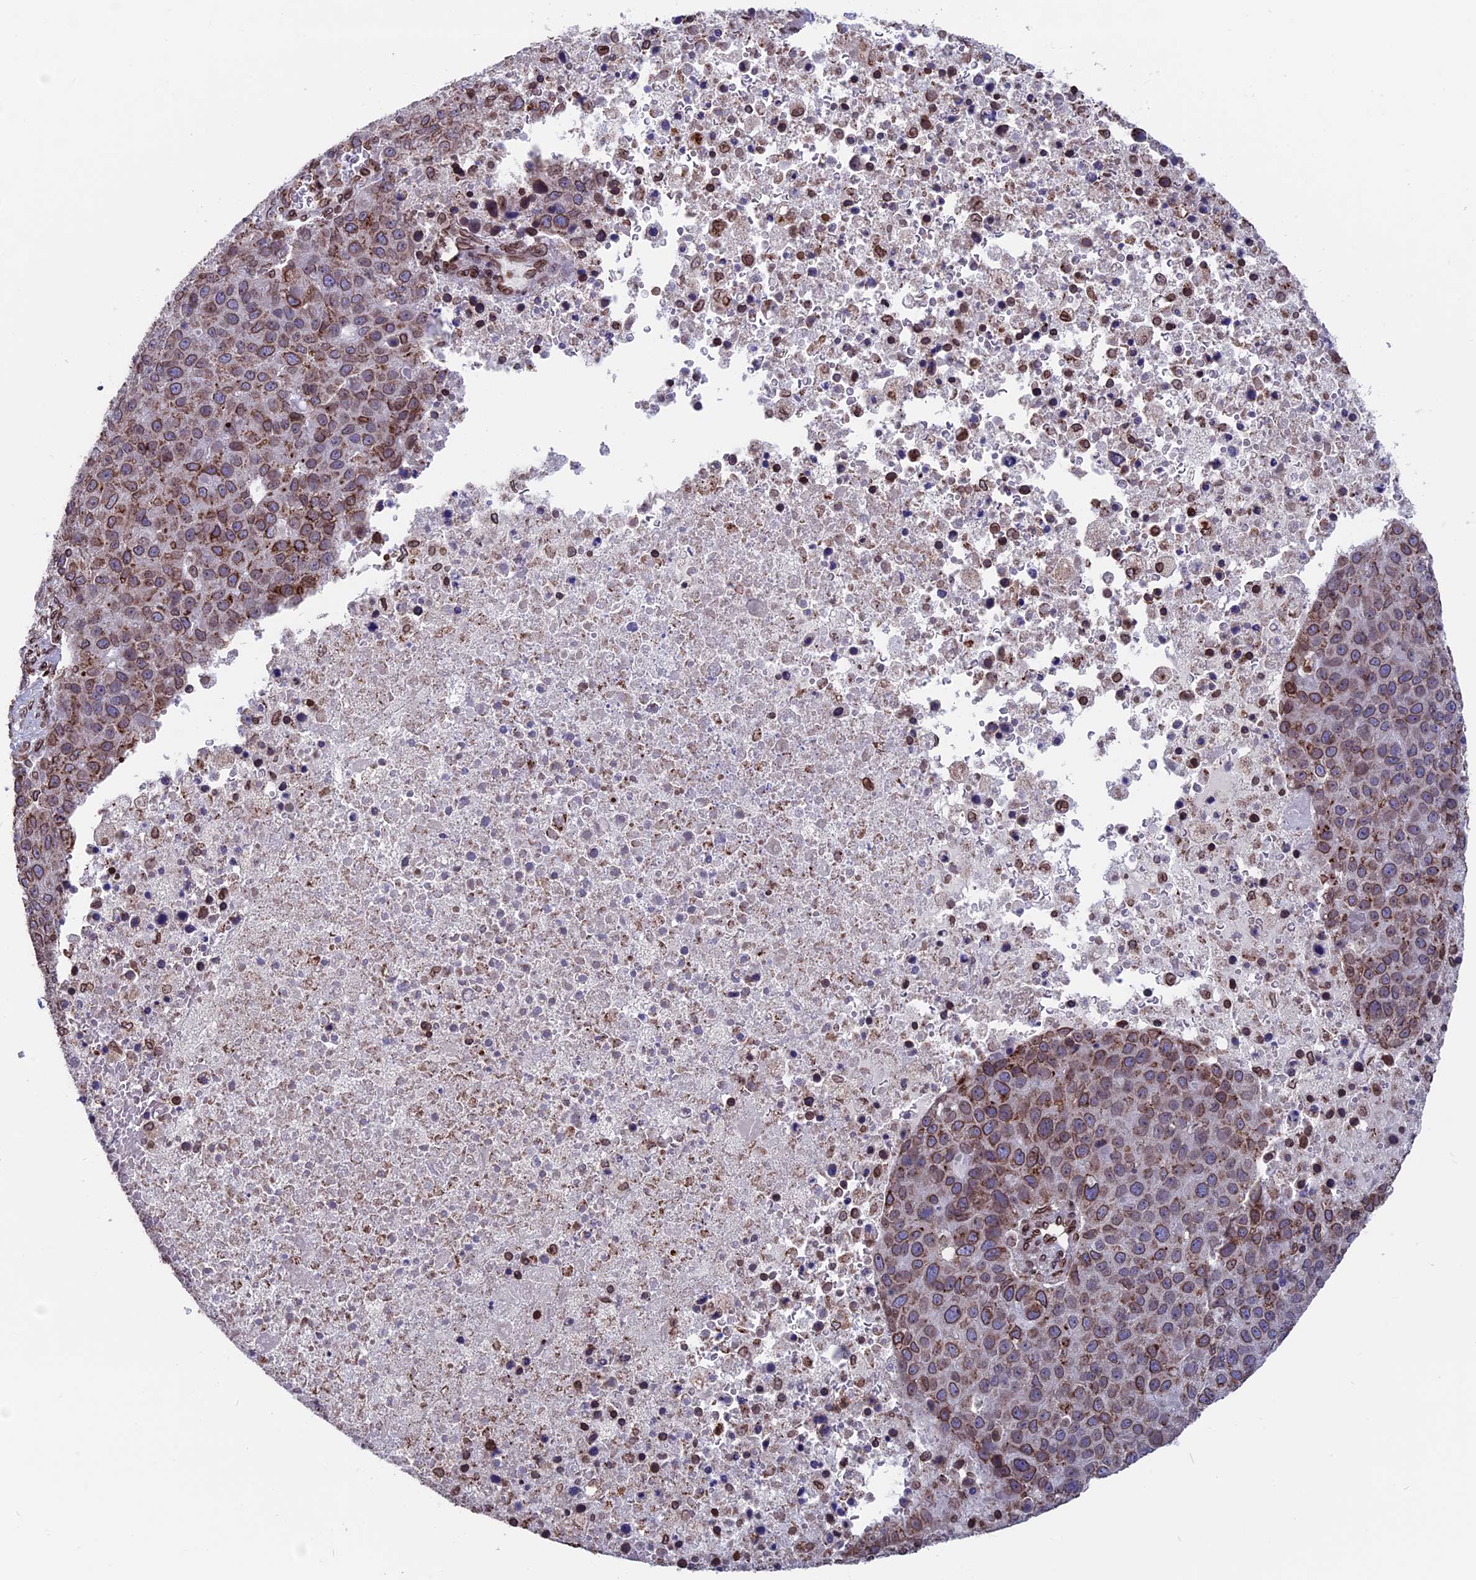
{"staining": {"intensity": "moderate", "quantity": ">75%", "location": "cytoplasmic/membranous,nuclear"}, "tissue": "pancreatic cancer", "cell_type": "Tumor cells", "image_type": "cancer", "snomed": [{"axis": "morphology", "description": "Adenocarcinoma, NOS"}, {"axis": "topography", "description": "Pancreas"}], "caption": "Pancreatic cancer stained with IHC shows moderate cytoplasmic/membranous and nuclear expression in about >75% of tumor cells.", "gene": "PTCHD4", "patient": {"sex": "female", "age": 61}}